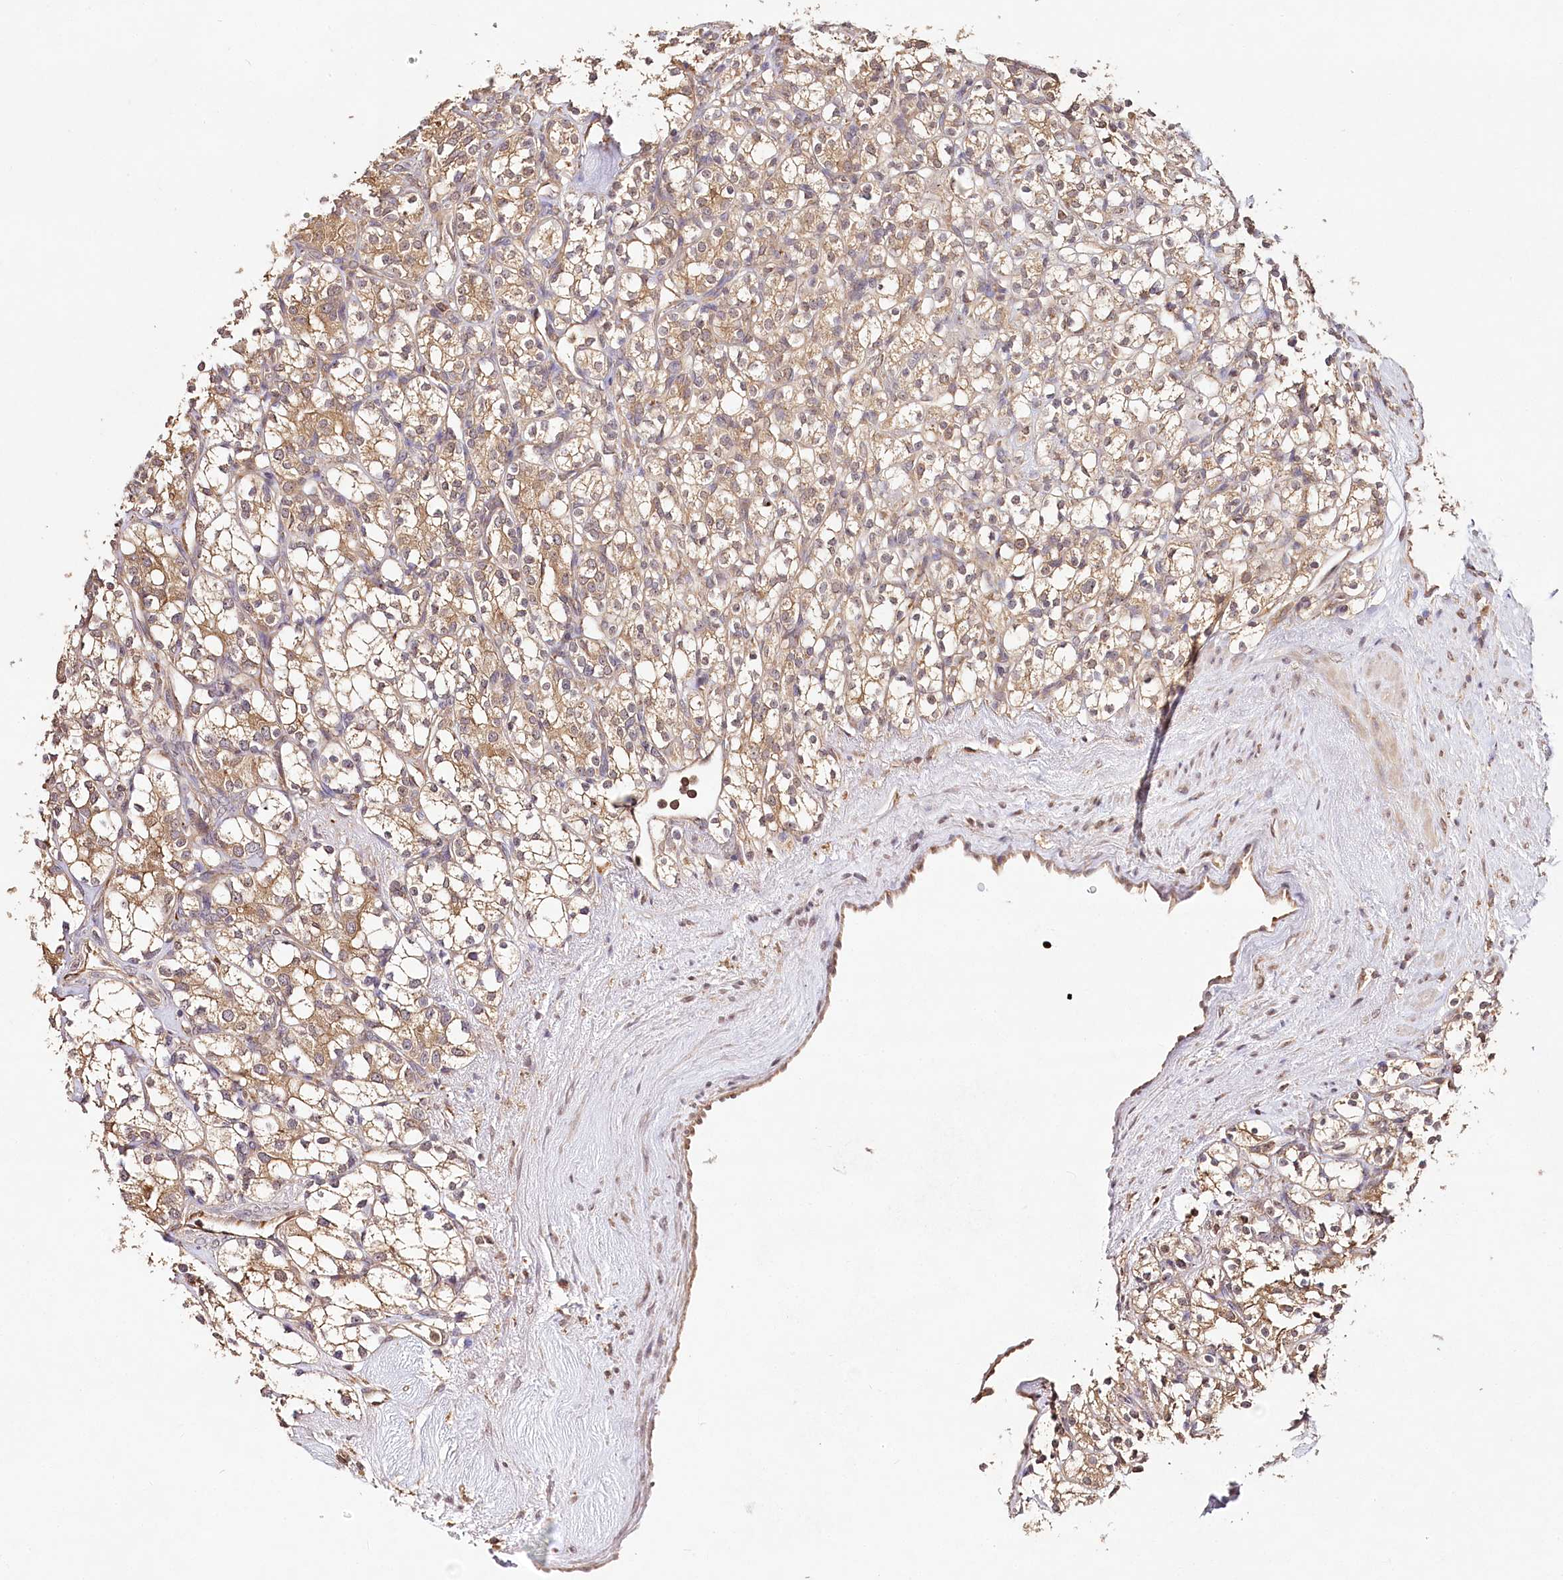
{"staining": {"intensity": "moderate", "quantity": ">75%", "location": "cytoplasmic/membranous"}, "tissue": "renal cancer", "cell_type": "Tumor cells", "image_type": "cancer", "snomed": [{"axis": "morphology", "description": "Adenocarcinoma, NOS"}, {"axis": "topography", "description": "Kidney"}], "caption": "Immunohistochemical staining of human renal cancer (adenocarcinoma) reveals medium levels of moderate cytoplasmic/membranous protein positivity in about >75% of tumor cells.", "gene": "DMXL1", "patient": {"sex": "male", "age": 77}}